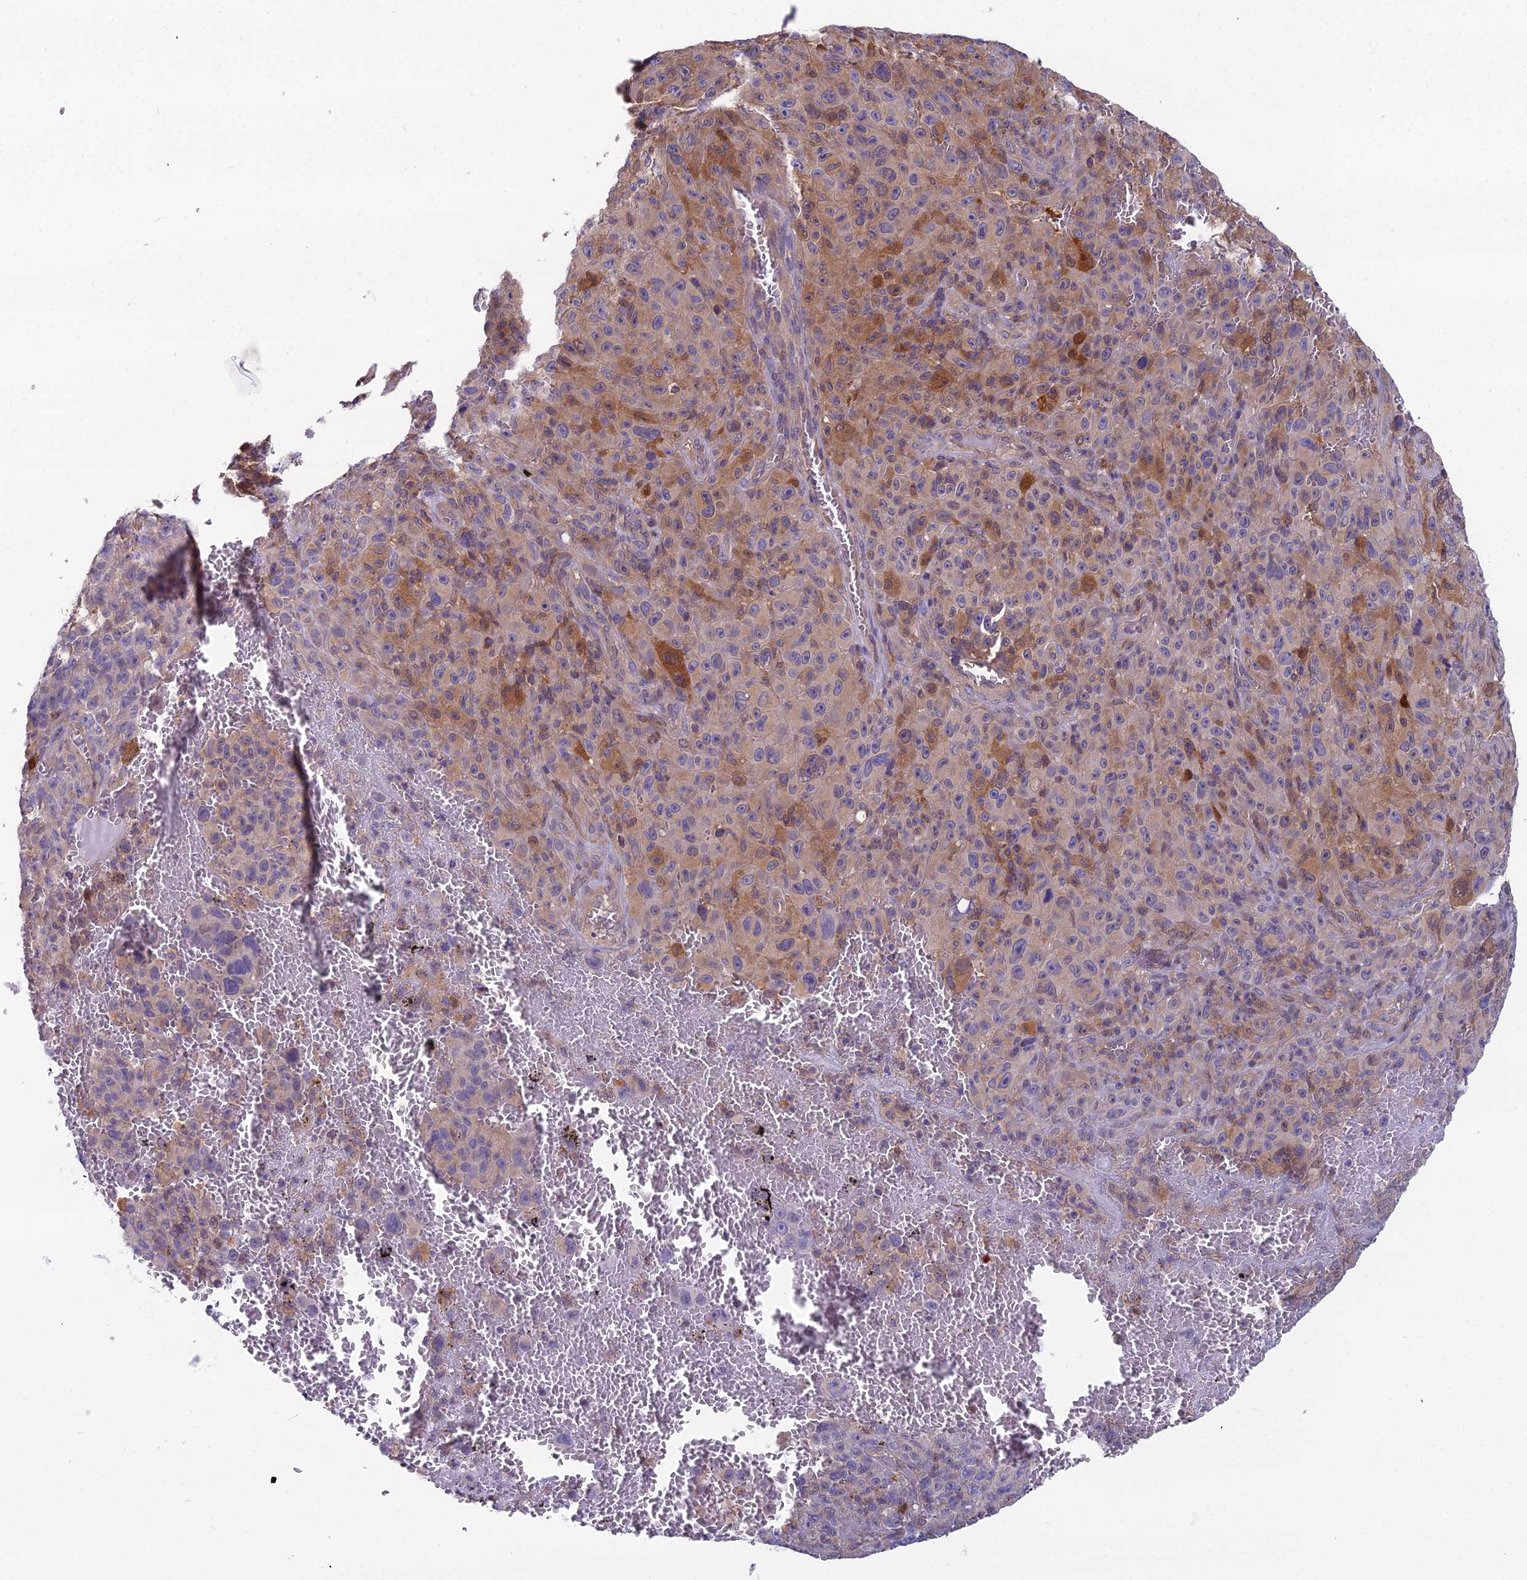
{"staining": {"intensity": "moderate", "quantity": "<25%", "location": "cytoplasmic/membranous"}, "tissue": "melanoma", "cell_type": "Tumor cells", "image_type": "cancer", "snomed": [{"axis": "morphology", "description": "Malignant melanoma, NOS"}, {"axis": "topography", "description": "Skin"}], "caption": "The histopathology image demonstrates immunohistochemical staining of melanoma. There is moderate cytoplasmic/membranous expression is seen in about <25% of tumor cells. (DAB (3,3'-diaminobenzidine) = brown stain, brightfield microscopy at high magnification).", "gene": "MVD", "patient": {"sex": "female", "age": 82}}